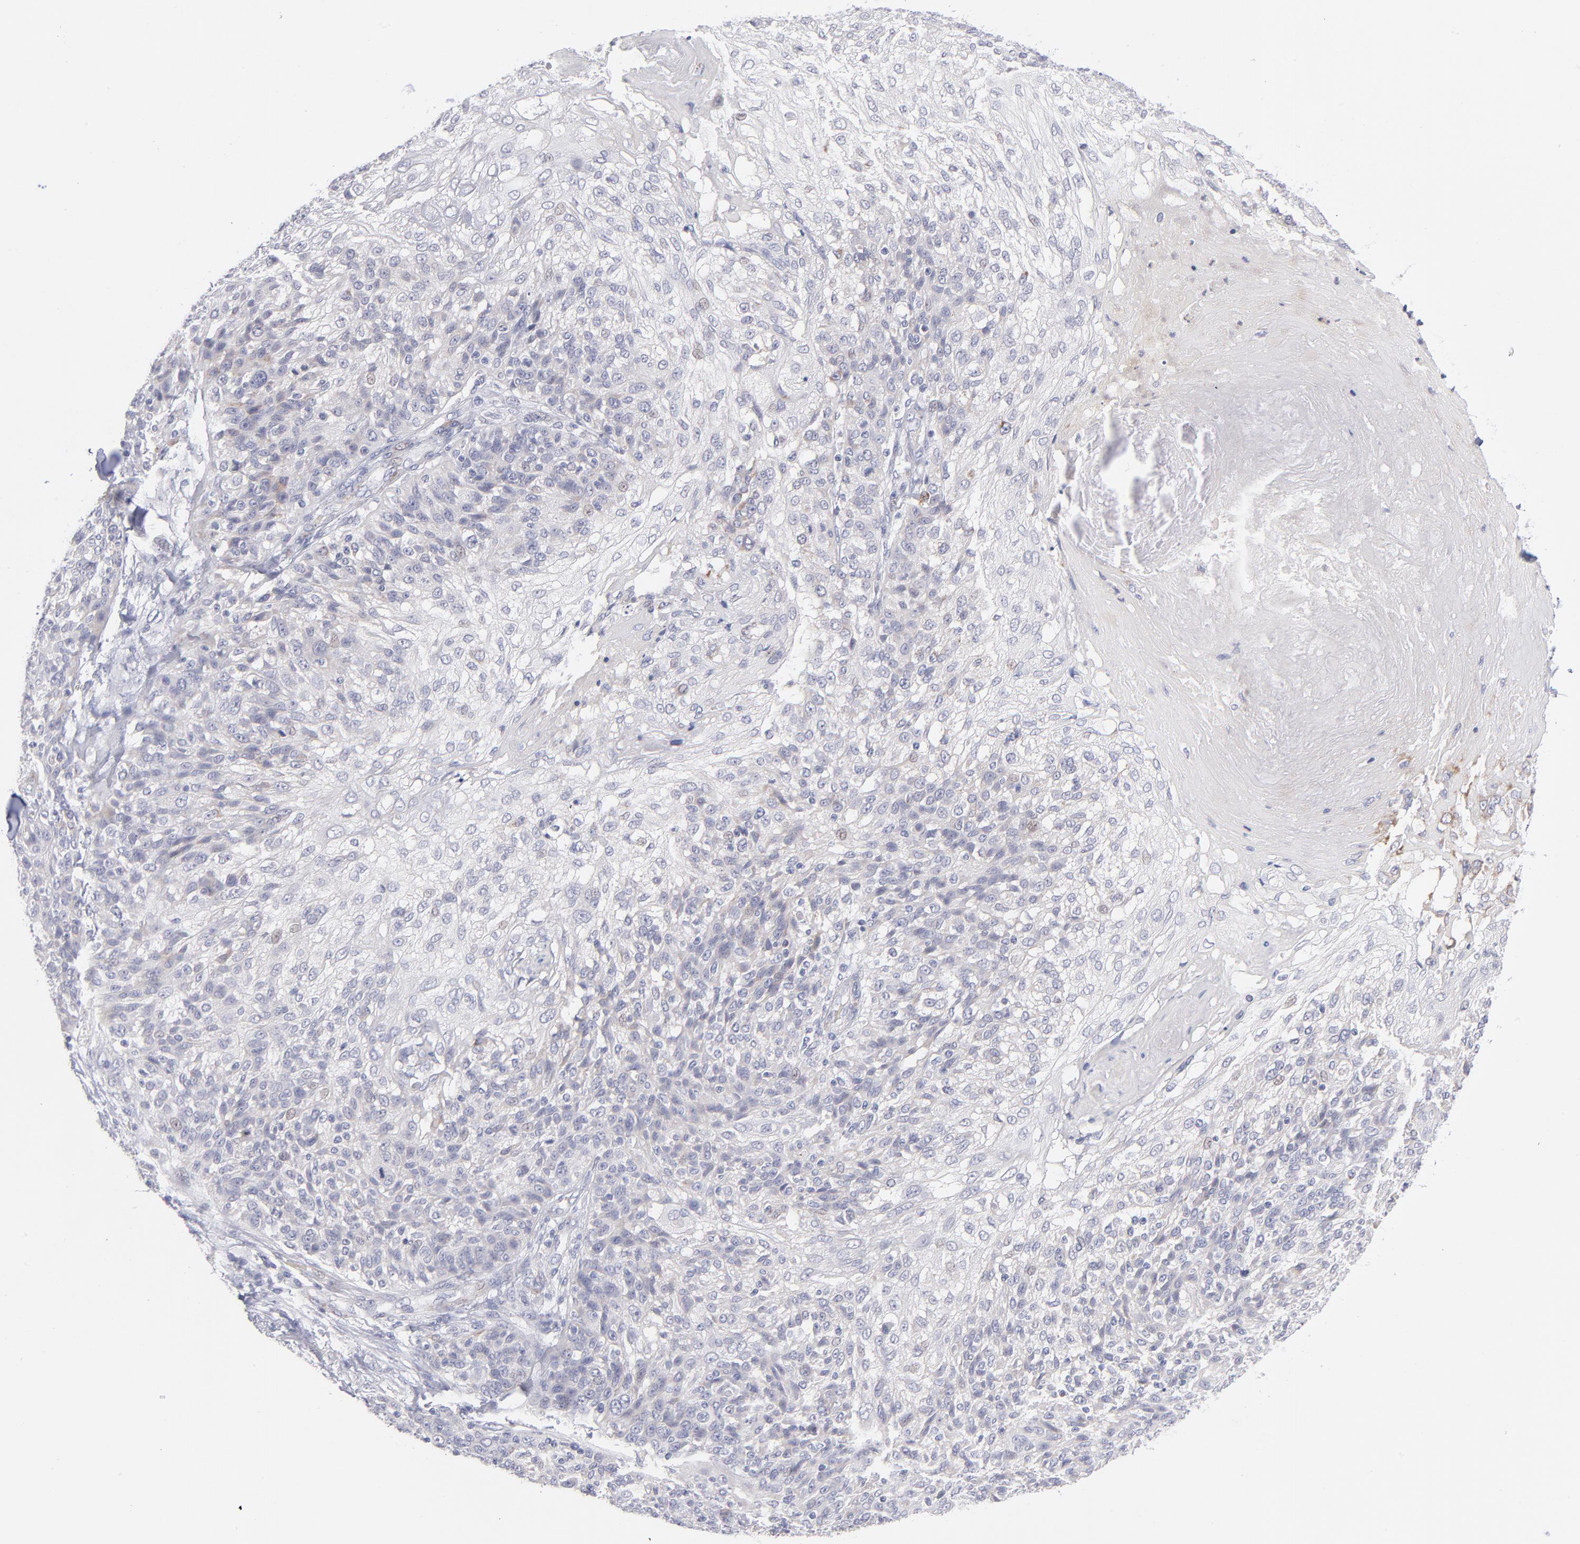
{"staining": {"intensity": "negative", "quantity": "none", "location": "none"}, "tissue": "skin cancer", "cell_type": "Tumor cells", "image_type": "cancer", "snomed": [{"axis": "morphology", "description": "Normal tissue, NOS"}, {"axis": "morphology", "description": "Squamous cell carcinoma, NOS"}, {"axis": "topography", "description": "Skin"}], "caption": "A histopathology image of human squamous cell carcinoma (skin) is negative for staining in tumor cells. The staining was performed using DAB to visualize the protein expression in brown, while the nuclei were stained in blue with hematoxylin (Magnification: 20x).", "gene": "MTHFD2", "patient": {"sex": "female", "age": 83}}